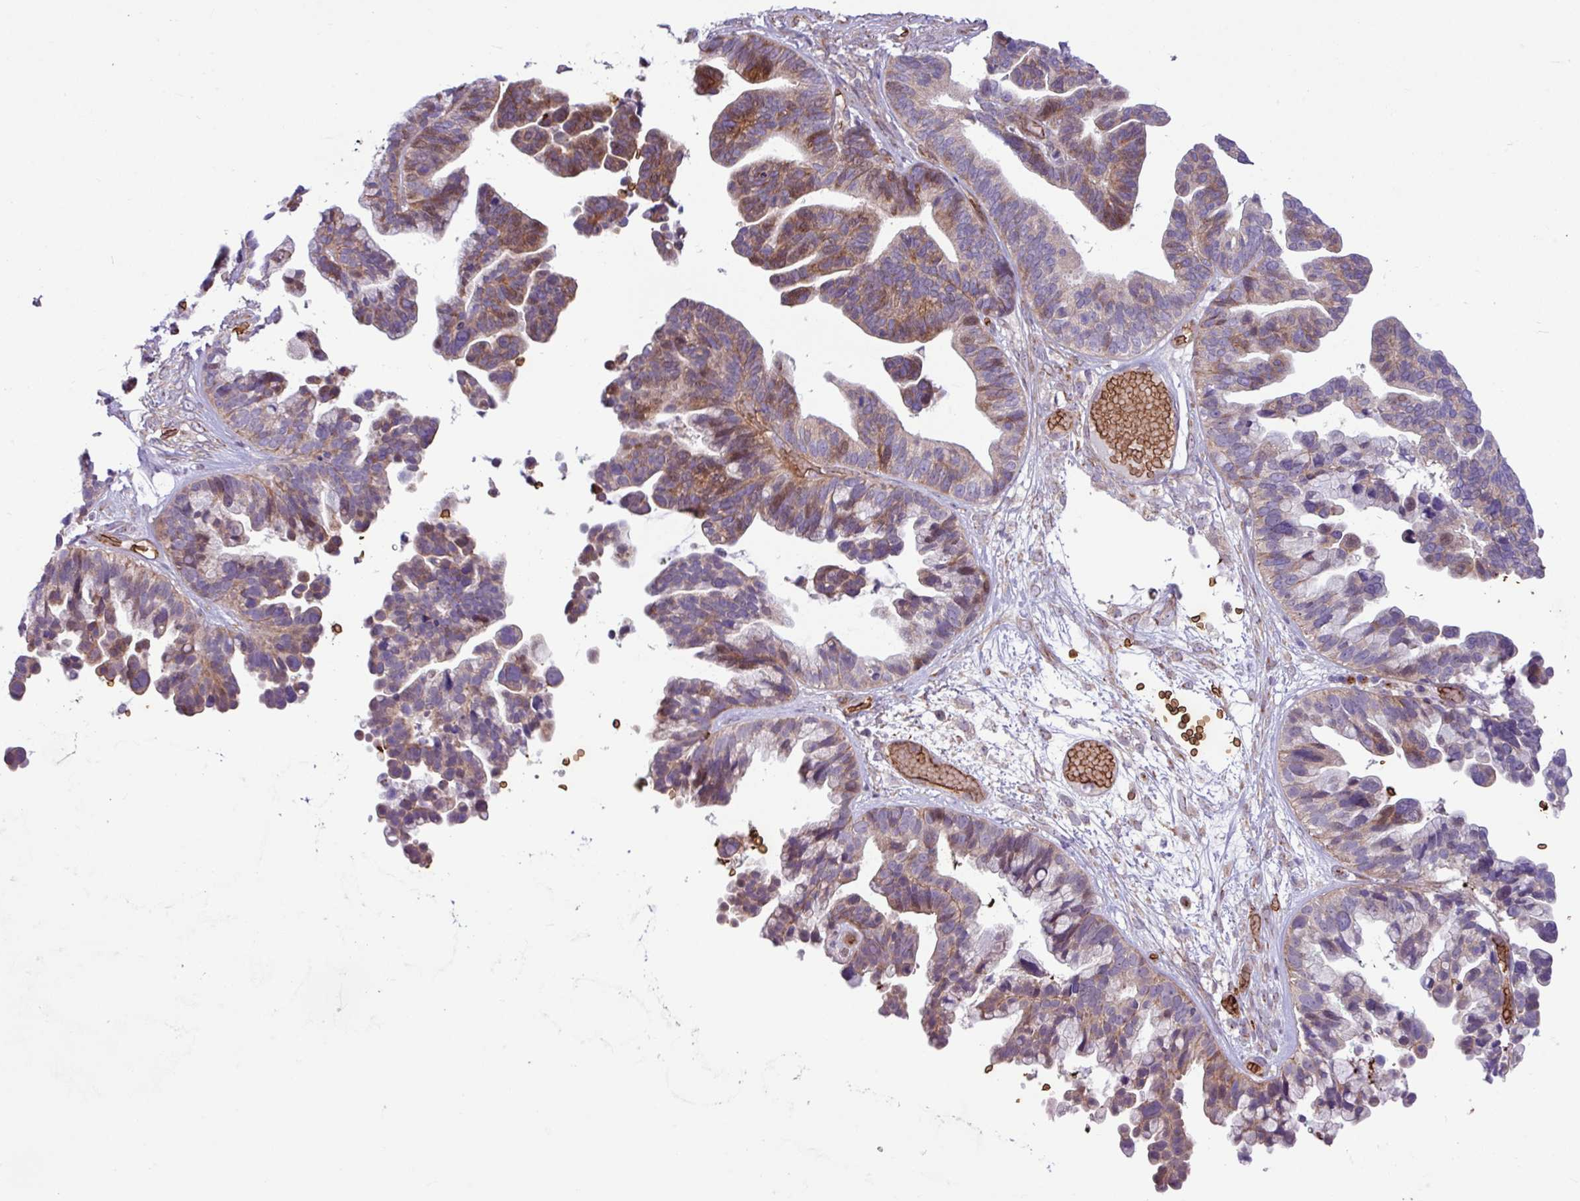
{"staining": {"intensity": "moderate", "quantity": "25%-75%", "location": "cytoplasmic/membranous"}, "tissue": "ovarian cancer", "cell_type": "Tumor cells", "image_type": "cancer", "snomed": [{"axis": "morphology", "description": "Cystadenocarcinoma, serous, NOS"}, {"axis": "topography", "description": "Ovary"}], "caption": "This is an image of immunohistochemistry staining of ovarian serous cystadenocarcinoma, which shows moderate expression in the cytoplasmic/membranous of tumor cells.", "gene": "RAD21L1", "patient": {"sex": "female", "age": 56}}